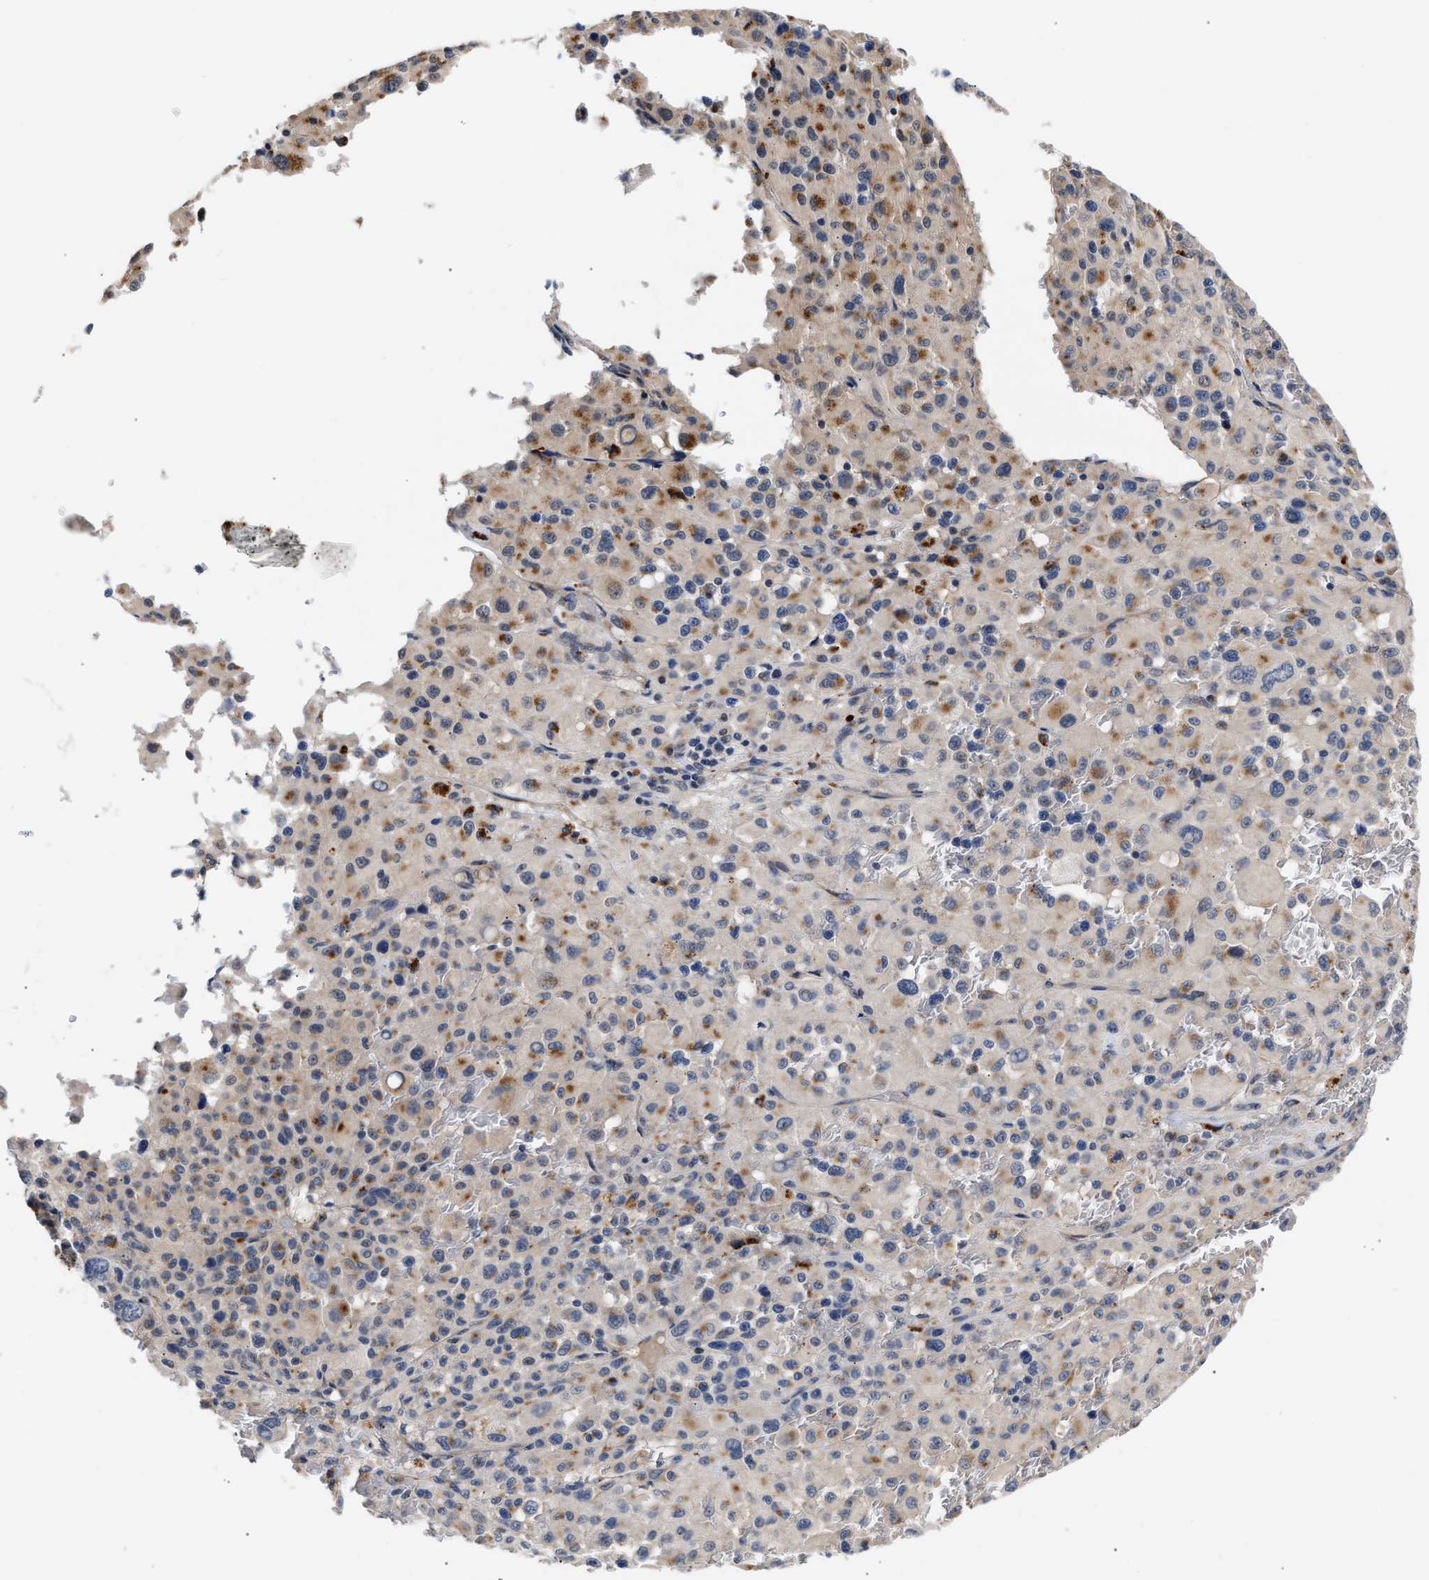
{"staining": {"intensity": "moderate", "quantity": "<25%", "location": "cytoplasmic/membranous"}, "tissue": "melanoma", "cell_type": "Tumor cells", "image_type": "cancer", "snomed": [{"axis": "morphology", "description": "Malignant melanoma, Metastatic site"}, {"axis": "topography", "description": "Skin"}], "caption": "Immunohistochemical staining of melanoma exhibits moderate cytoplasmic/membranous protein staining in about <25% of tumor cells.", "gene": "CCDC146", "patient": {"sex": "female", "age": 74}}